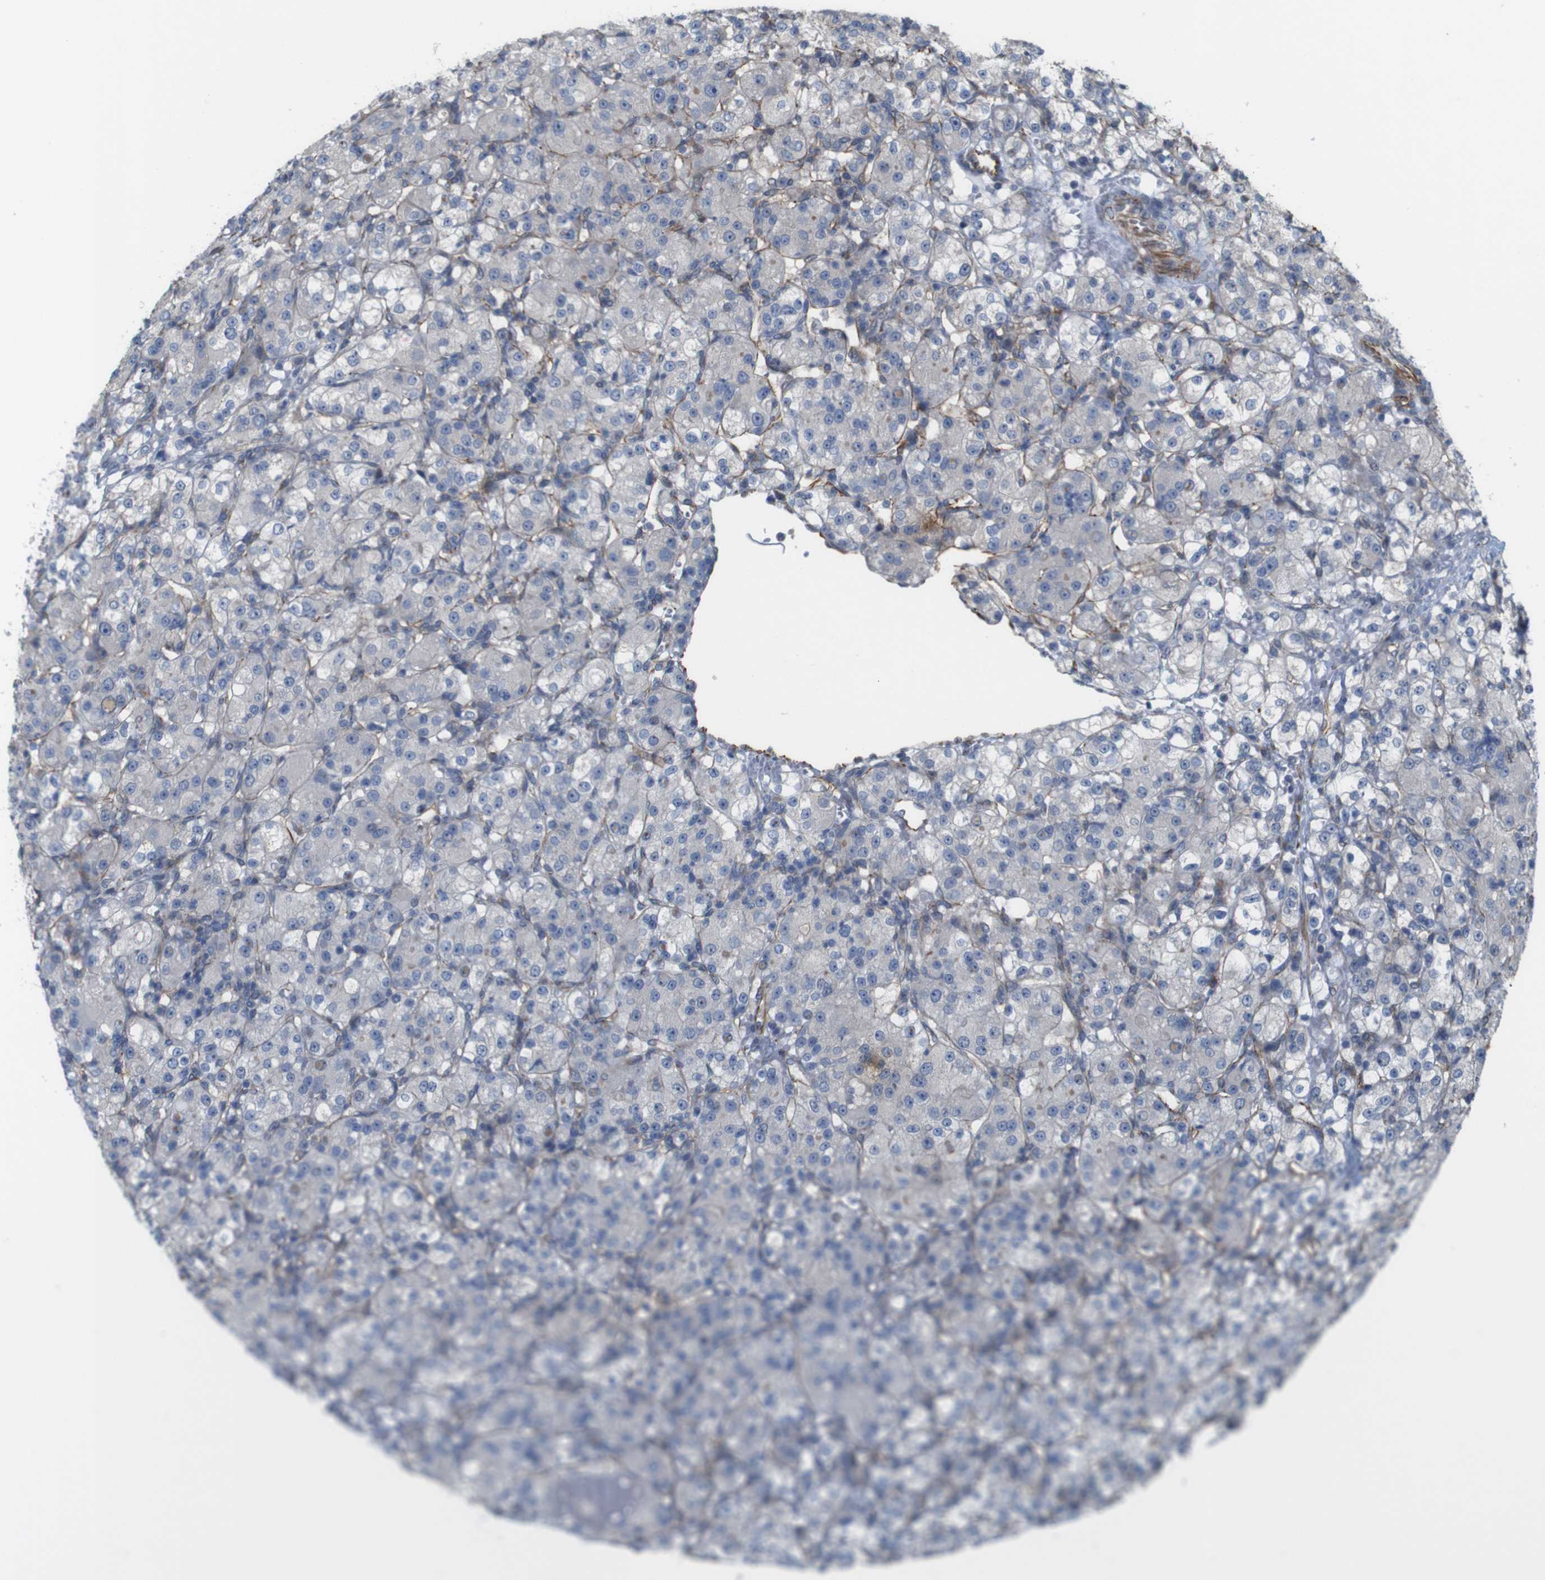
{"staining": {"intensity": "negative", "quantity": "none", "location": "none"}, "tissue": "renal cancer", "cell_type": "Tumor cells", "image_type": "cancer", "snomed": [{"axis": "morphology", "description": "Normal tissue, NOS"}, {"axis": "morphology", "description": "Adenocarcinoma, NOS"}, {"axis": "topography", "description": "Kidney"}], "caption": "Immunohistochemical staining of renal adenocarcinoma demonstrates no significant positivity in tumor cells. The staining was performed using DAB (3,3'-diaminobenzidine) to visualize the protein expression in brown, while the nuclei were stained in blue with hematoxylin (Magnification: 20x).", "gene": "JPH1", "patient": {"sex": "male", "age": 61}}